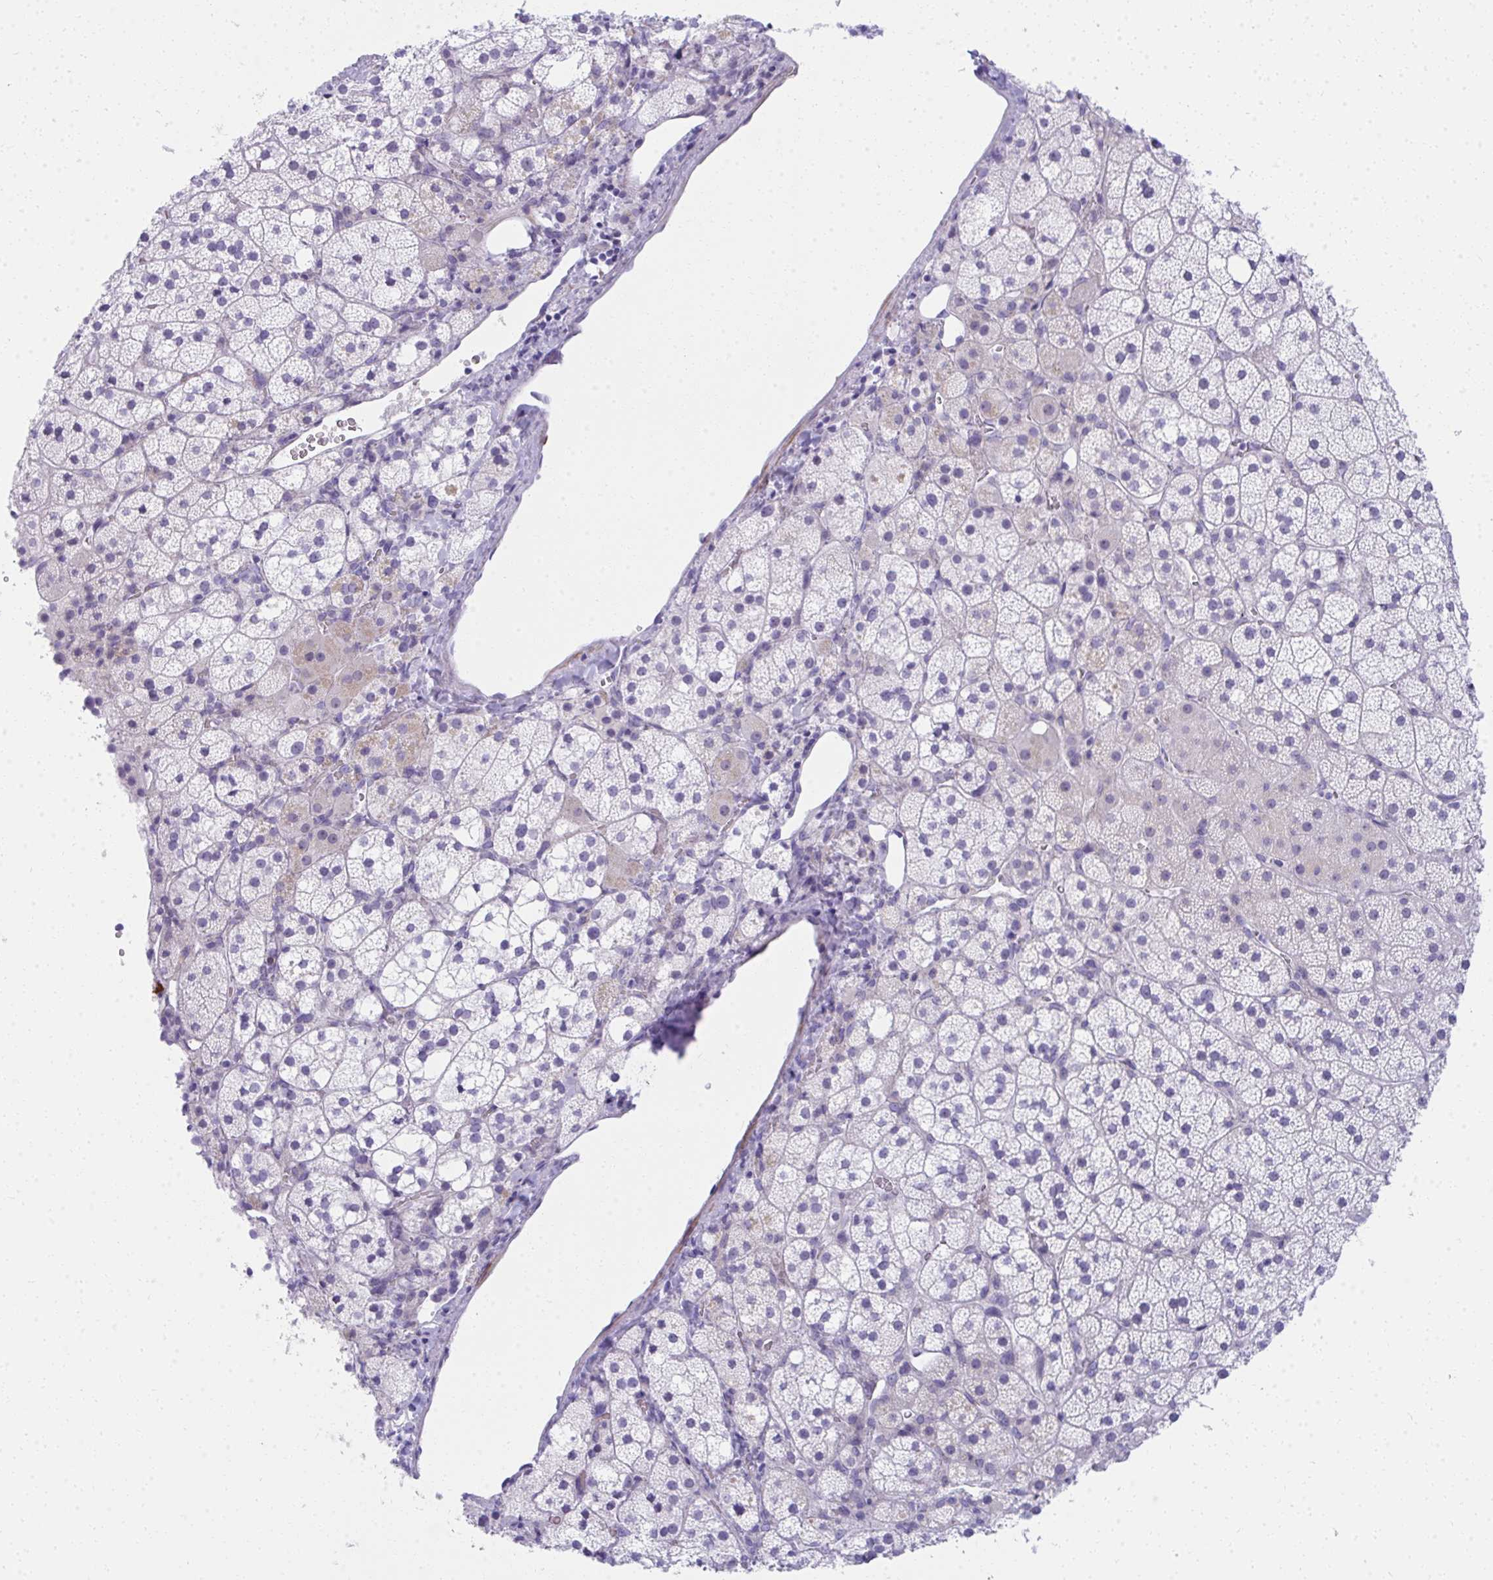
{"staining": {"intensity": "negative", "quantity": "none", "location": "none"}, "tissue": "adrenal gland", "cell_type": "Glandular cells", "image_type": "normal", "snomed": [{"axis": "morphology", "description": "Normal tissue, NOS"}, {"axis": "topography", "description": "Adrenal gland"}], "caption": "There is no significant expression in glandular cells of adrenal gland. The staining was performed using DAB to visualize the protein expression in brown, while the nuclei were stained in blue with hematoxylin (Magnification: 20x).", "gene": "PUS7L", "patient": {"sex": "male", "age": 53}}